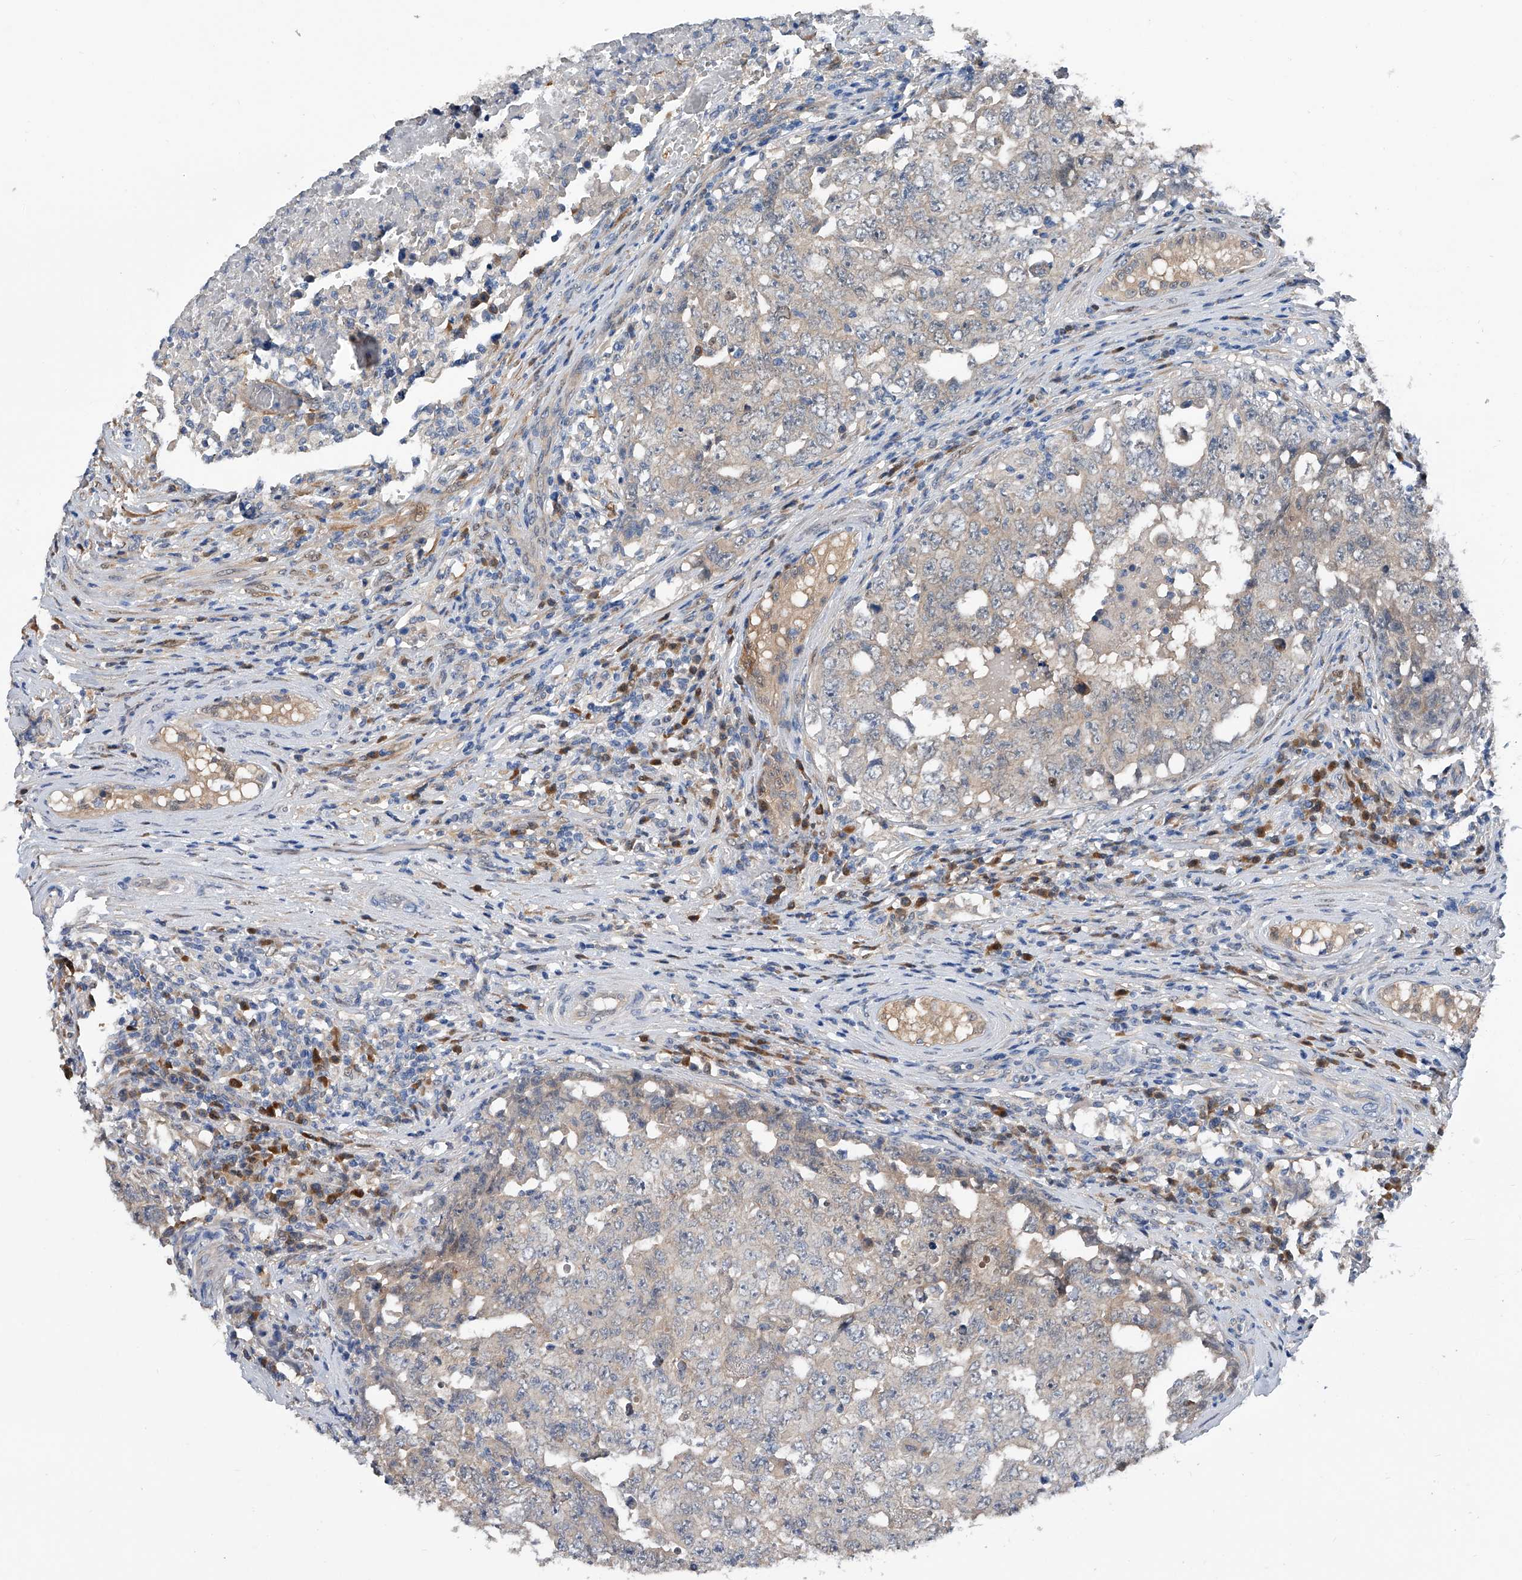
{"staining": {"intensity": "negative", "quantity": "none", "location": "none"}, "tissue": "testis cancer", "cell_type": "Tumor cells", "image_type": "cancer", "snomed": [{"axis": "morphology", "description": "Carcinoma, Embryonal, NOS"}, {"axis": "topography", "description": "Testis"}], "caption": "Immunohistochemistry (IHC) photomicrograph of neoplastic tissue: testis embryonal carcinoma stained with DAB exhibits no significant protein expression in tumor cells.", "gene": "PGM3", "patient": {"sex": "male", "age": 26}}